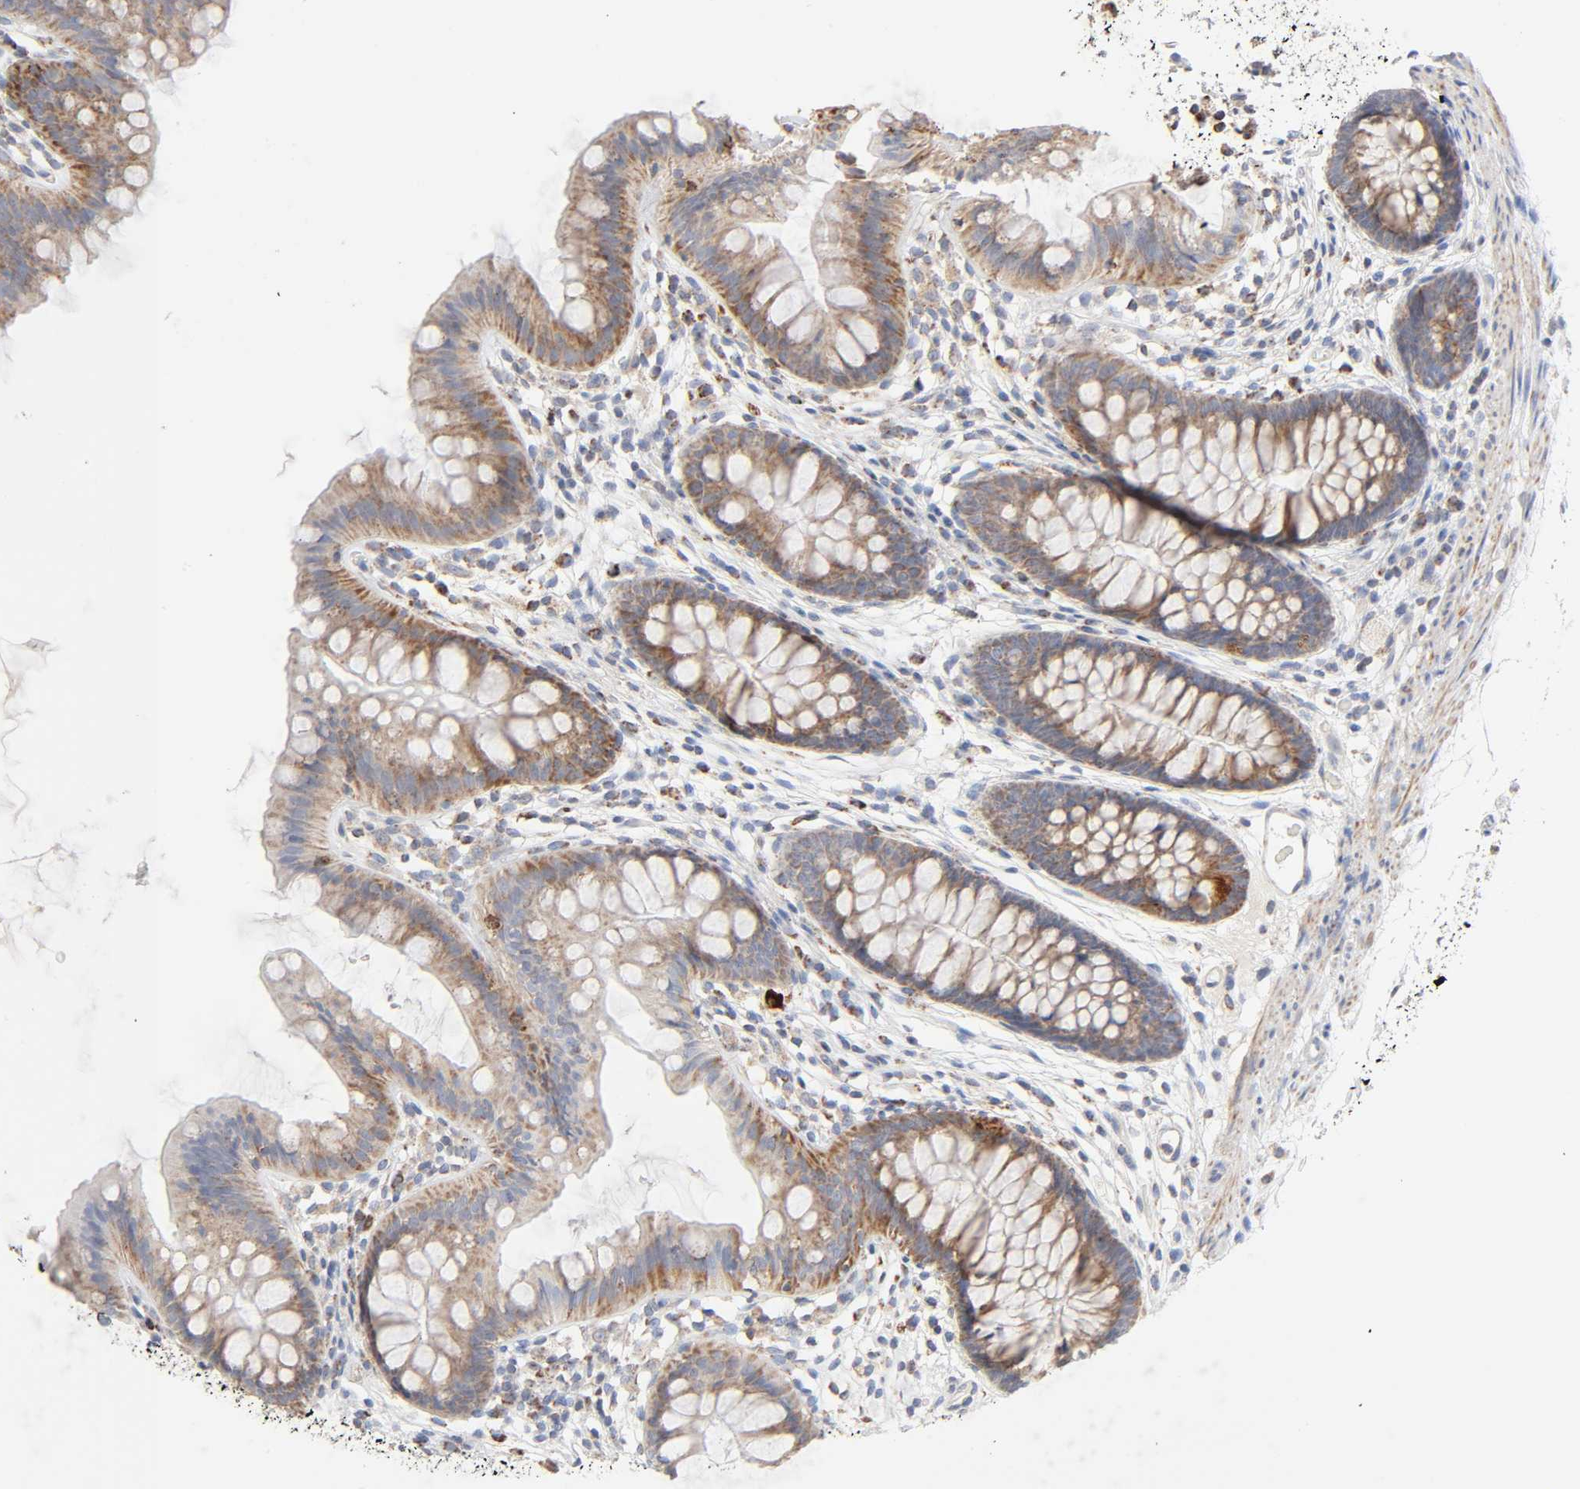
{"staining": {"intensity": "negative", "quantity": "none", "location": "none"}, "tissue": "colon", "cell_type": "Endothelial cells", "image_type": "normal", "snomed": [{"axis": "morphology", "description": "Normal tissue, NOS"}, {"axis": "topography", "description": "Smooth muscle"}, {"axis": "topography", "description": "Colon"}], "caption": "High magnification brightfield microscopy of normal colon stained with DAB (brown) and counterstained with hematoxylin (blue): endothelial cells show no significant expression.", "gene": "SYT16", "patient": {"sex": "male", "age": 67}}